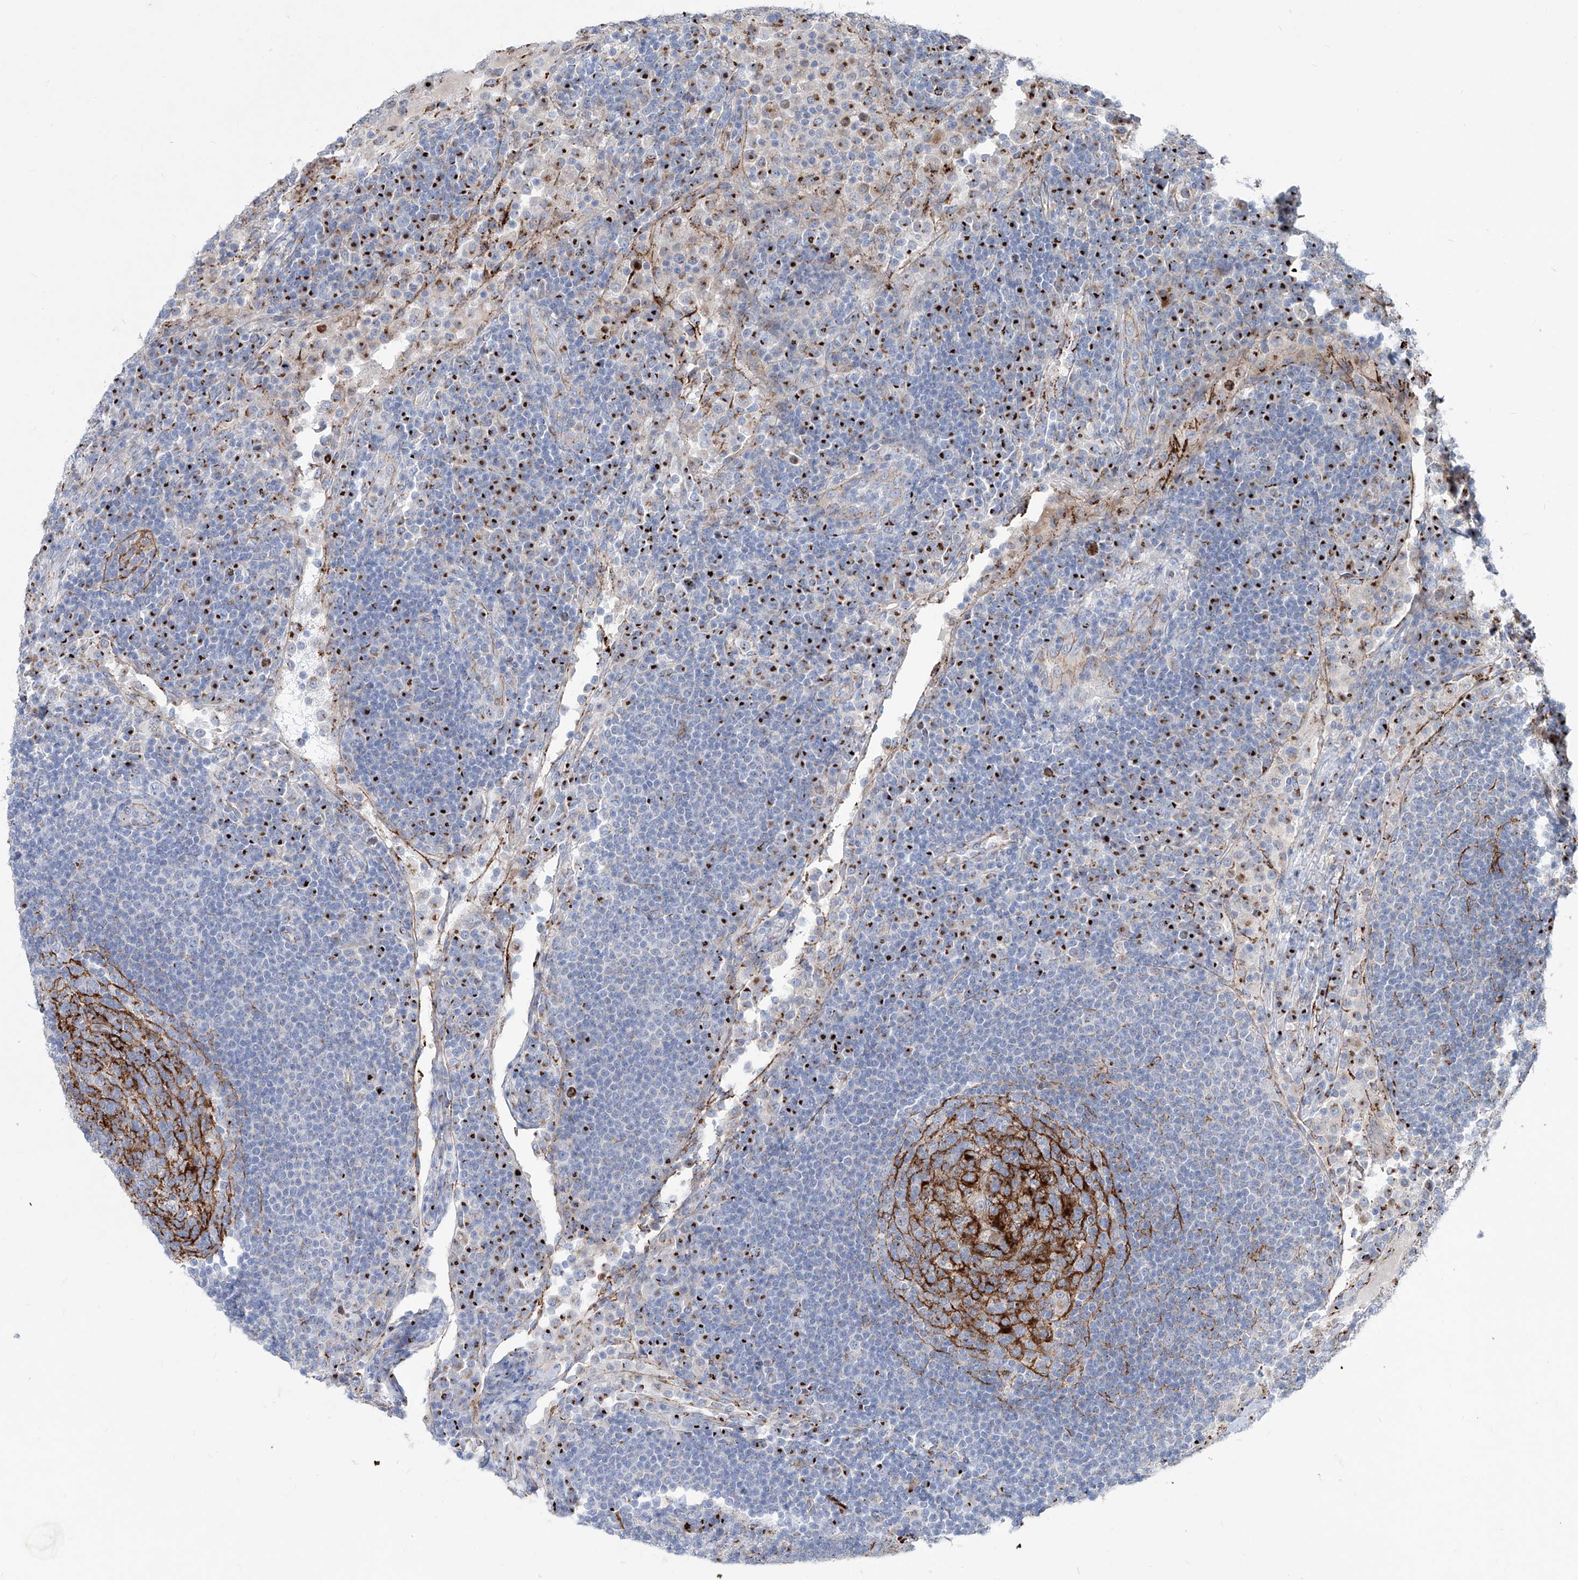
{"staining": {"intensity": "moderate", "quantity": "<25%", "location": "cytoplasmic/membranous"}, "tissue": "lymph node", "cell_type": "Germinal center cells", "image_type": "normal", "snomed": [{"axis": "morphology", "description": "Normal tissue, NOS"}, {"axis": "topography", "description": "Lymph node"}], "caption": "Protein staining demonstrates moderate cytoplasmic/membranous positivity in about <25% of germinal center cells in normal lymph node.", "gene": "CDH5", "patient": {"sex": "female", "age": 53}}